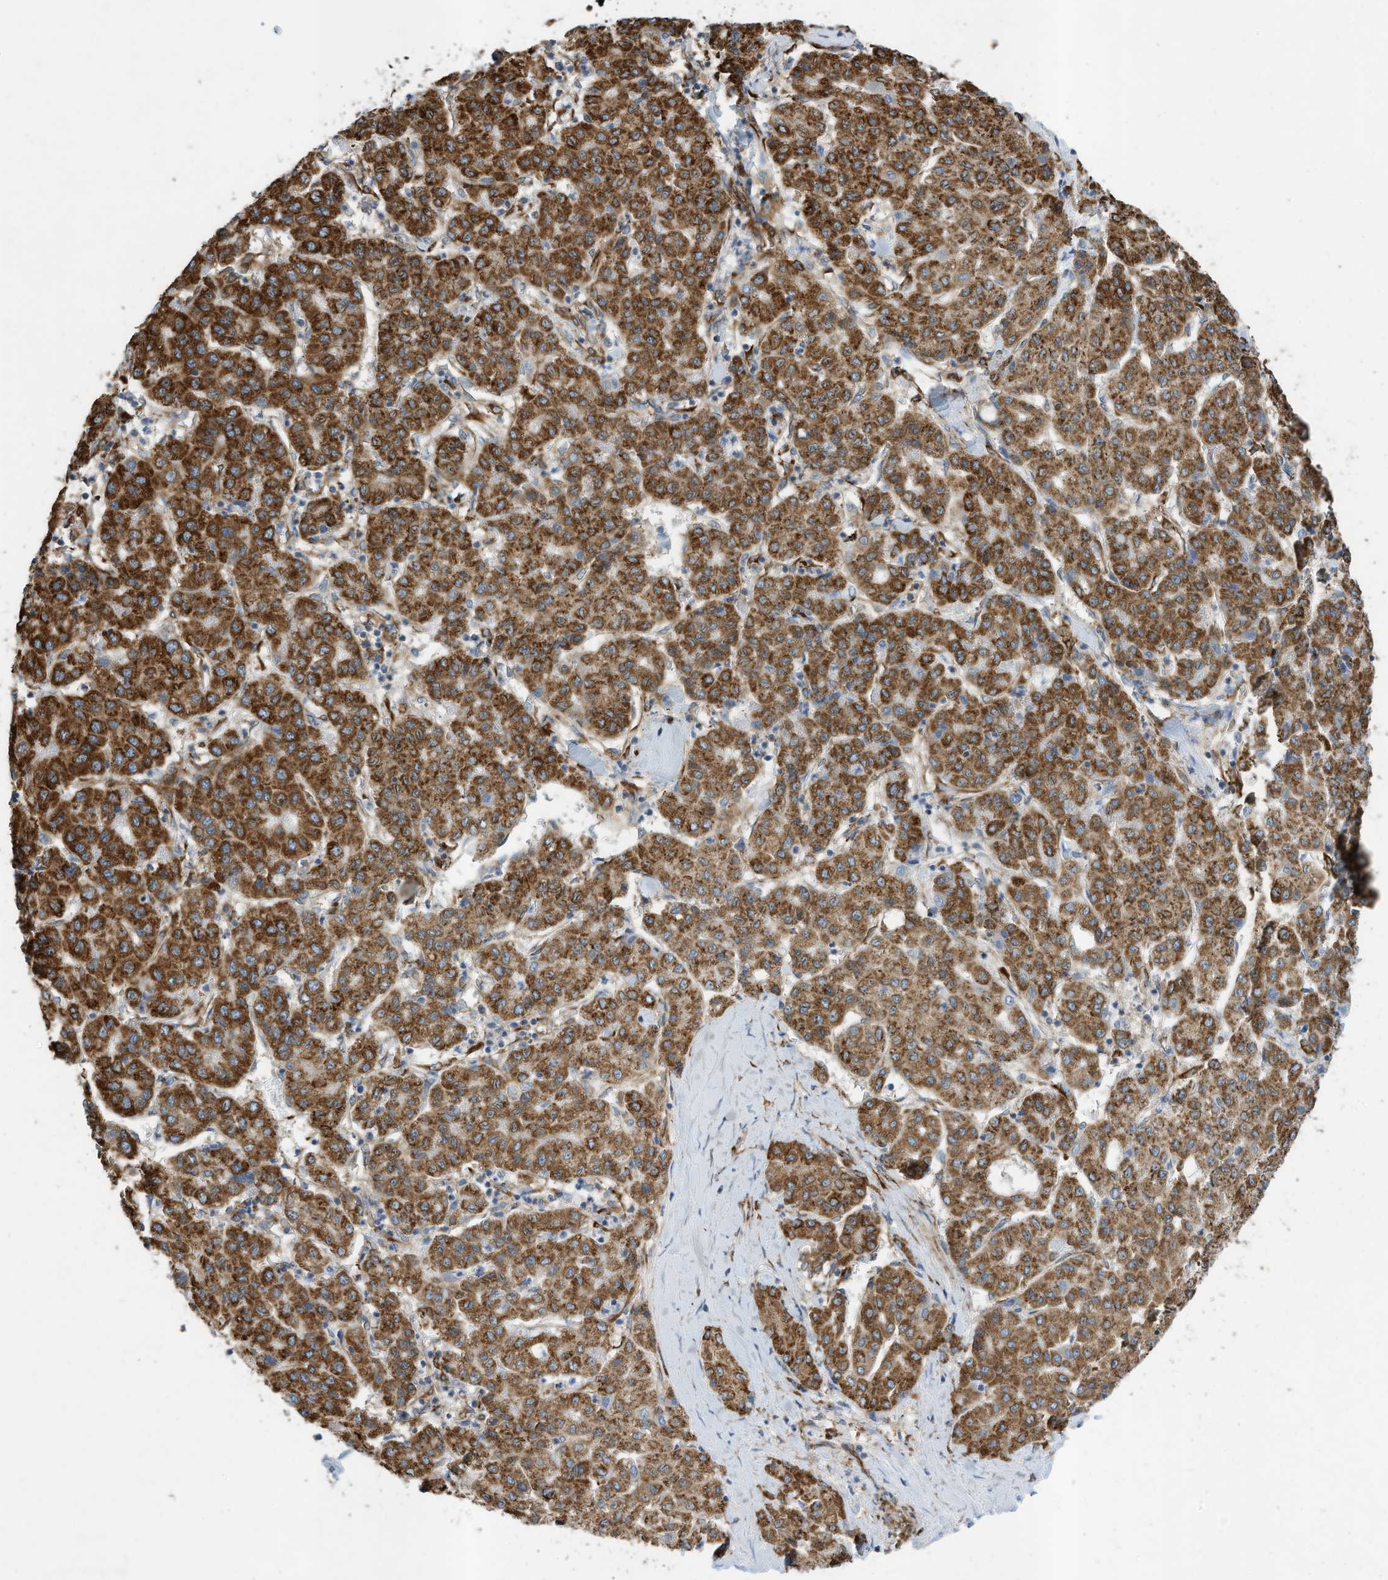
{"staining": {"intensity": "strong", "quantity": ">75%", "location": "cytoplasmic/membranous"}, "tissue": "liver cancer", "cell_type": "Tumor cells", "image_type": "cancer", "snomed": [{"axis": "morphology", "description": "Carcinoma, Hepatocellular, NOS"}, {"axis": "topography", "description": "Liver"}], "caption": "Protein expression analysis of liver cancer shows strong cytoplasmic/membranous staining in about >75% of tumor cells.", "gene": "ZBTB45", "patient": {"sex": "male", "age": 65}}